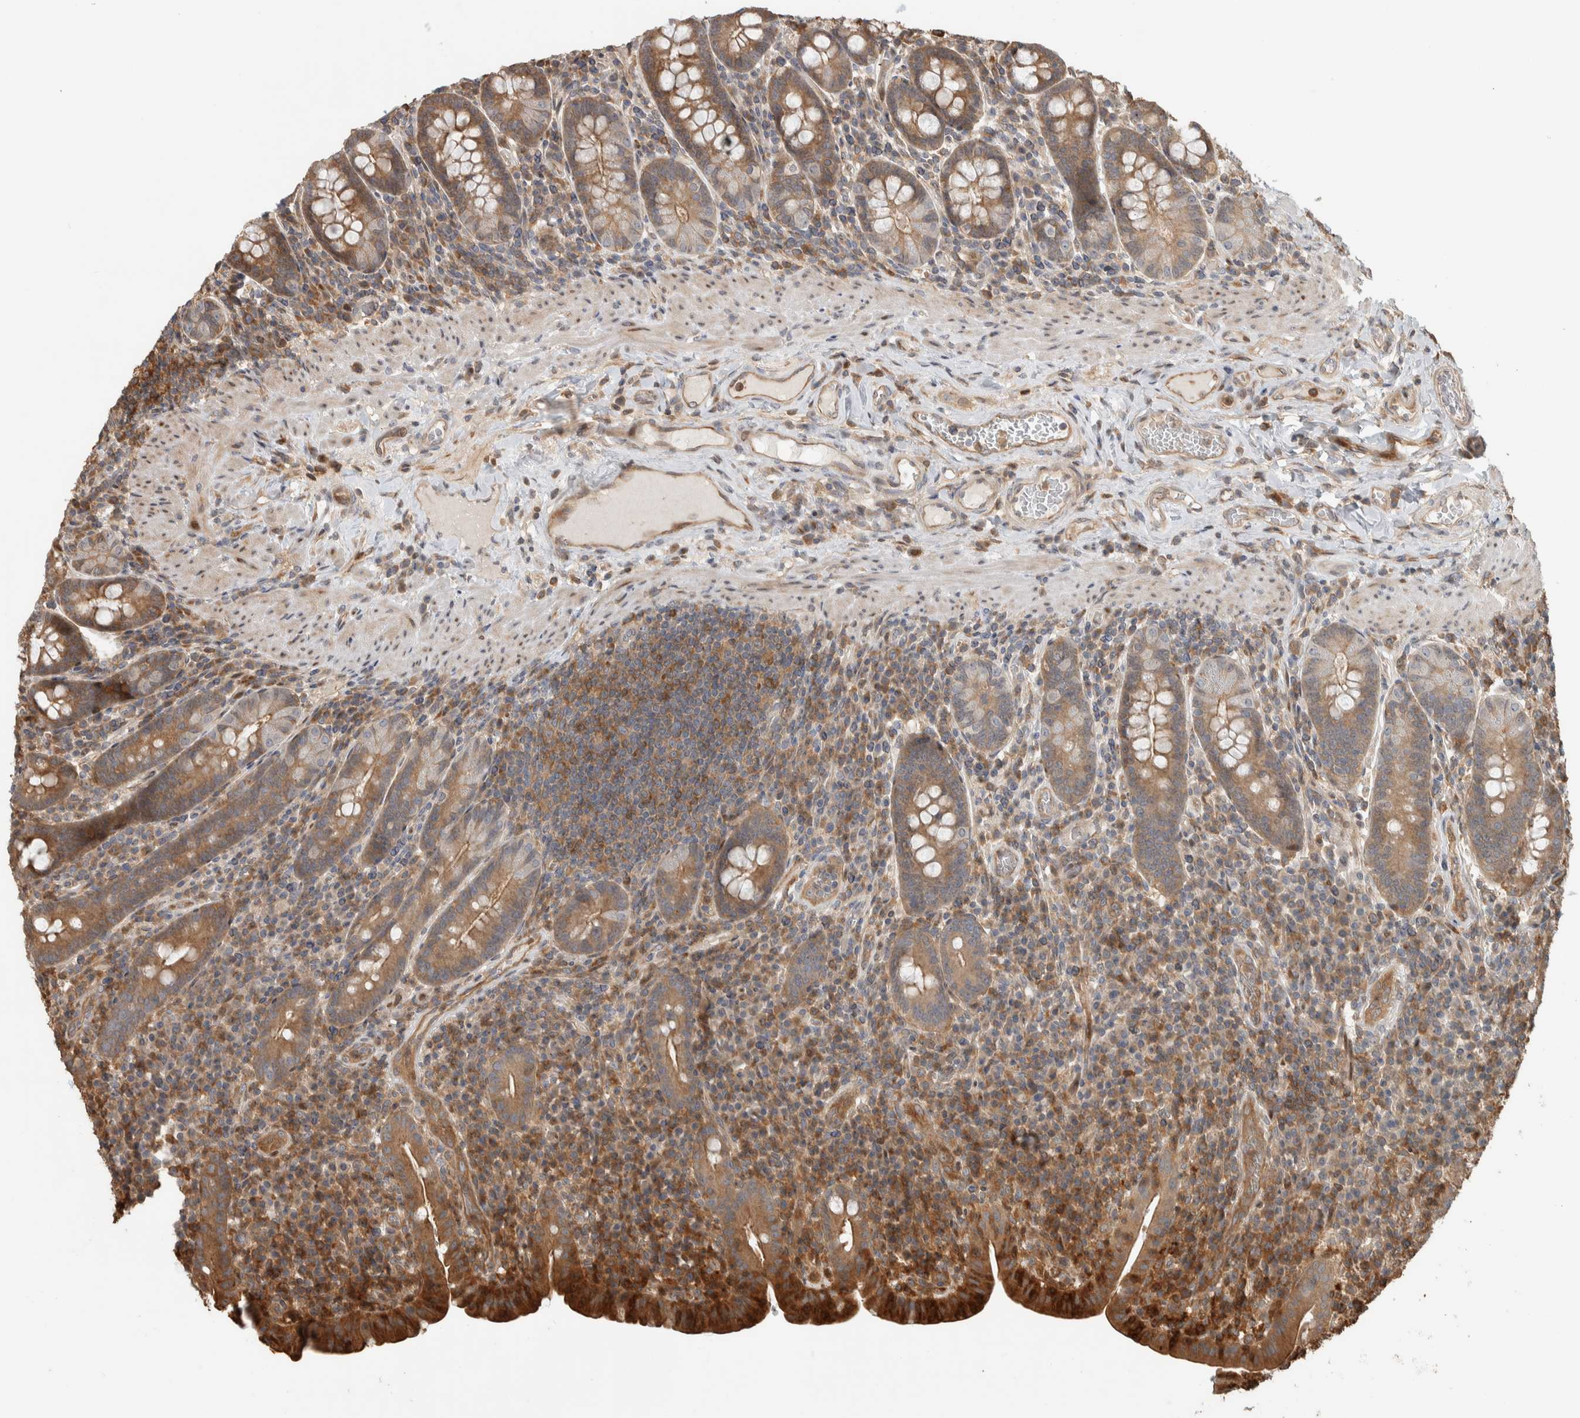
{"staining": {"intensity": "strong", "quantity": ">75%", "location": "cytoplasmic/membranous"}, "tissue": "duodenum", "cell_type": "Glandular cells", "image_type": "normal", "snomed": [{"axis": "morphology", "description": "Normal tissue, NOS"}, {"axis": "morphology", "description": "Adenocarcinoma, NOS"}, {"axis": "topography", "description": "Pancreas"}, {"axis": "topography", "description": "Duodenum"}], "caption": "Immunohistochemistry staining of normal duodenum, which shows high levels of strong cytoplasmic/membranous expression in approximately >75% of glandular cells indicating strong cytoplasmic/membranous protein positivity. The staining was performed using DAB (3,3'-diaminobenzidine) (brown) for protein detection and nuclei were counterstained in hematoxylin (blue).", "gene": "CNTROB", "patient": {"sex": "male", "age": 50}}